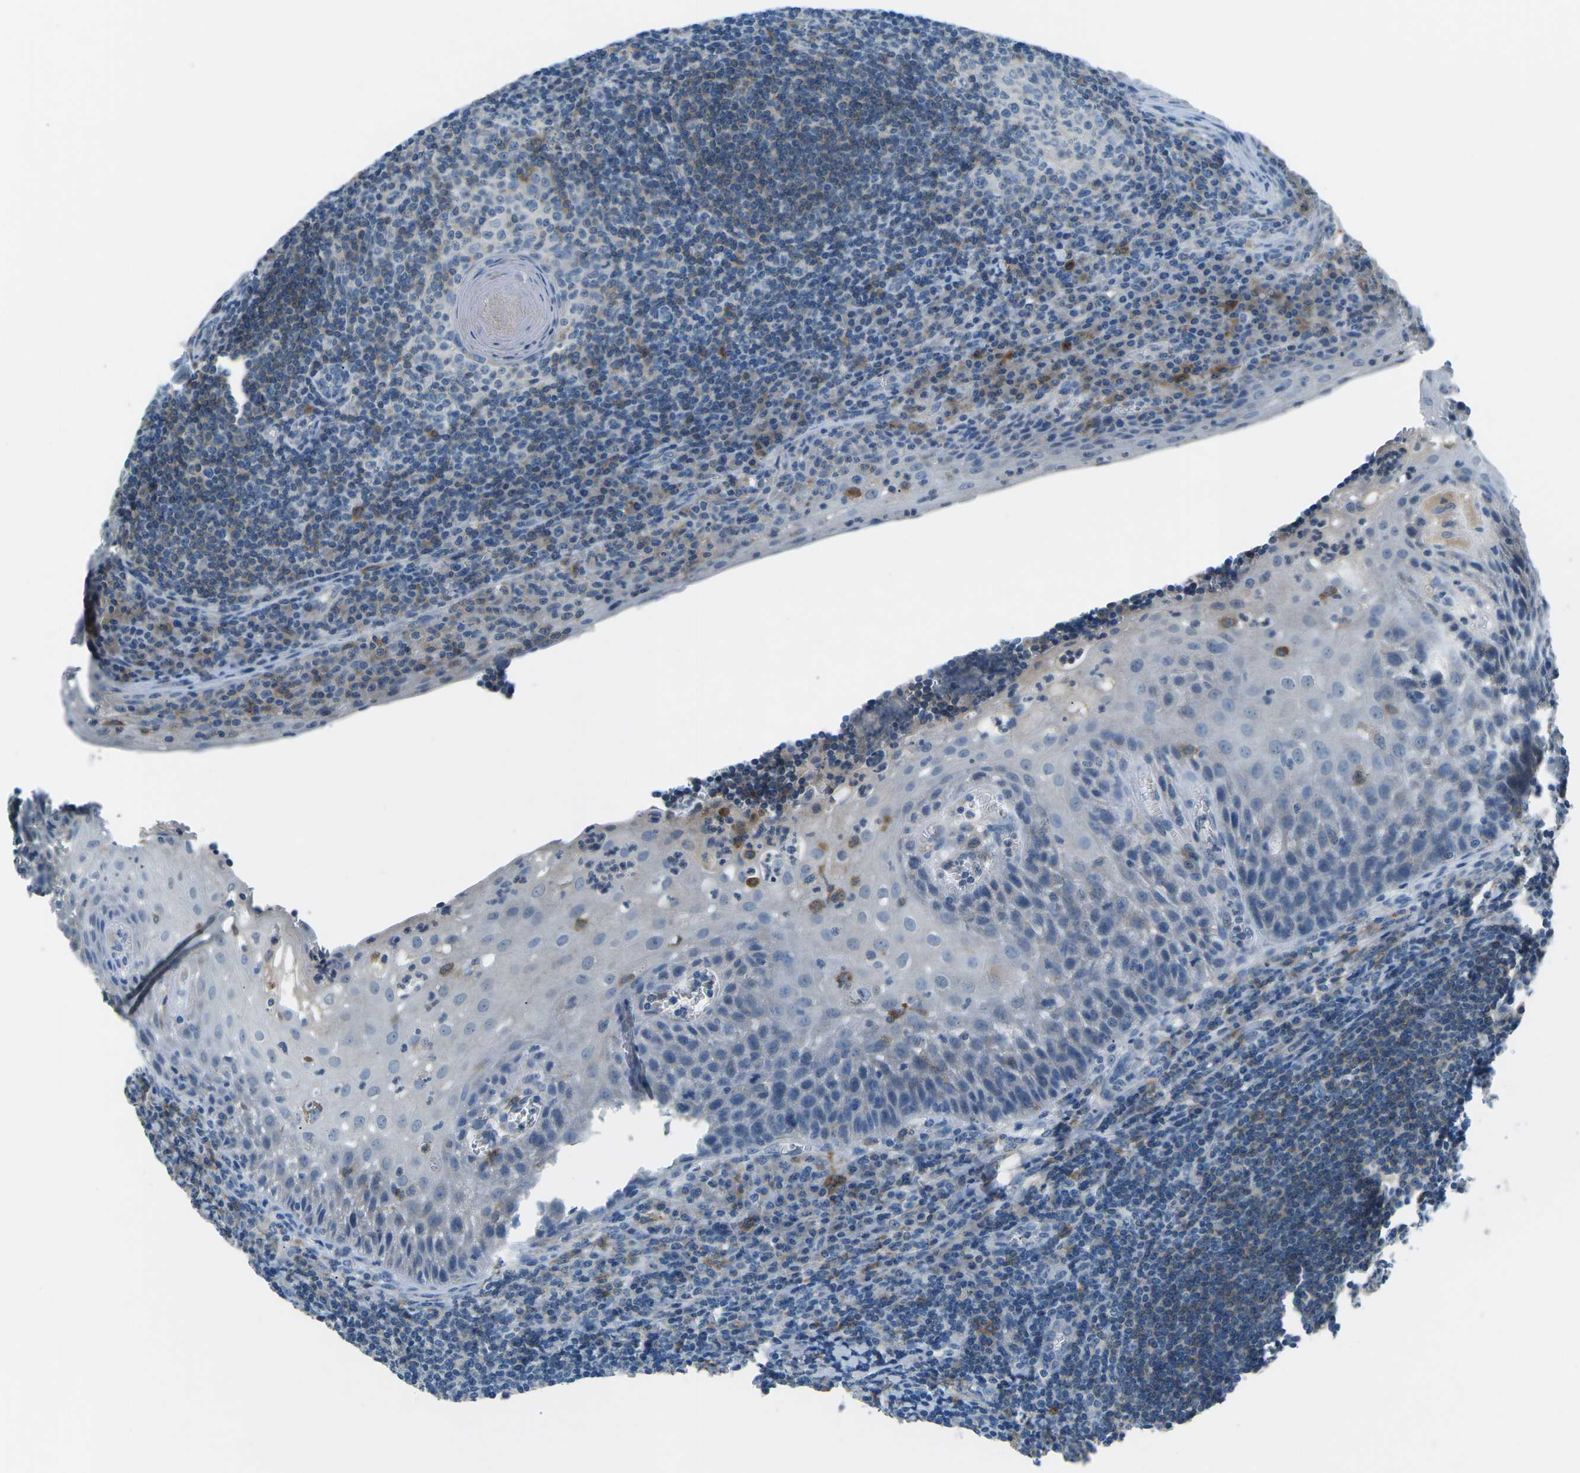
{"staining": {"intensity": "negative", "quantity": "none", "location": "none"}, "tissue": "tonsil", "cell_type": "Germinal center cells", "image_type": "normal", "snomed": [{"axis": "morphology", "description": "Normal tissue, NOS"}, {"axis": "topography", "description": "Tonsil"}], "caption": "This is an immunohistochemistry image of benign human tonsil. There is no staining in germinal center cells.", "gene": "CD1D", "patient": {"sex": "male", "age": 37}}